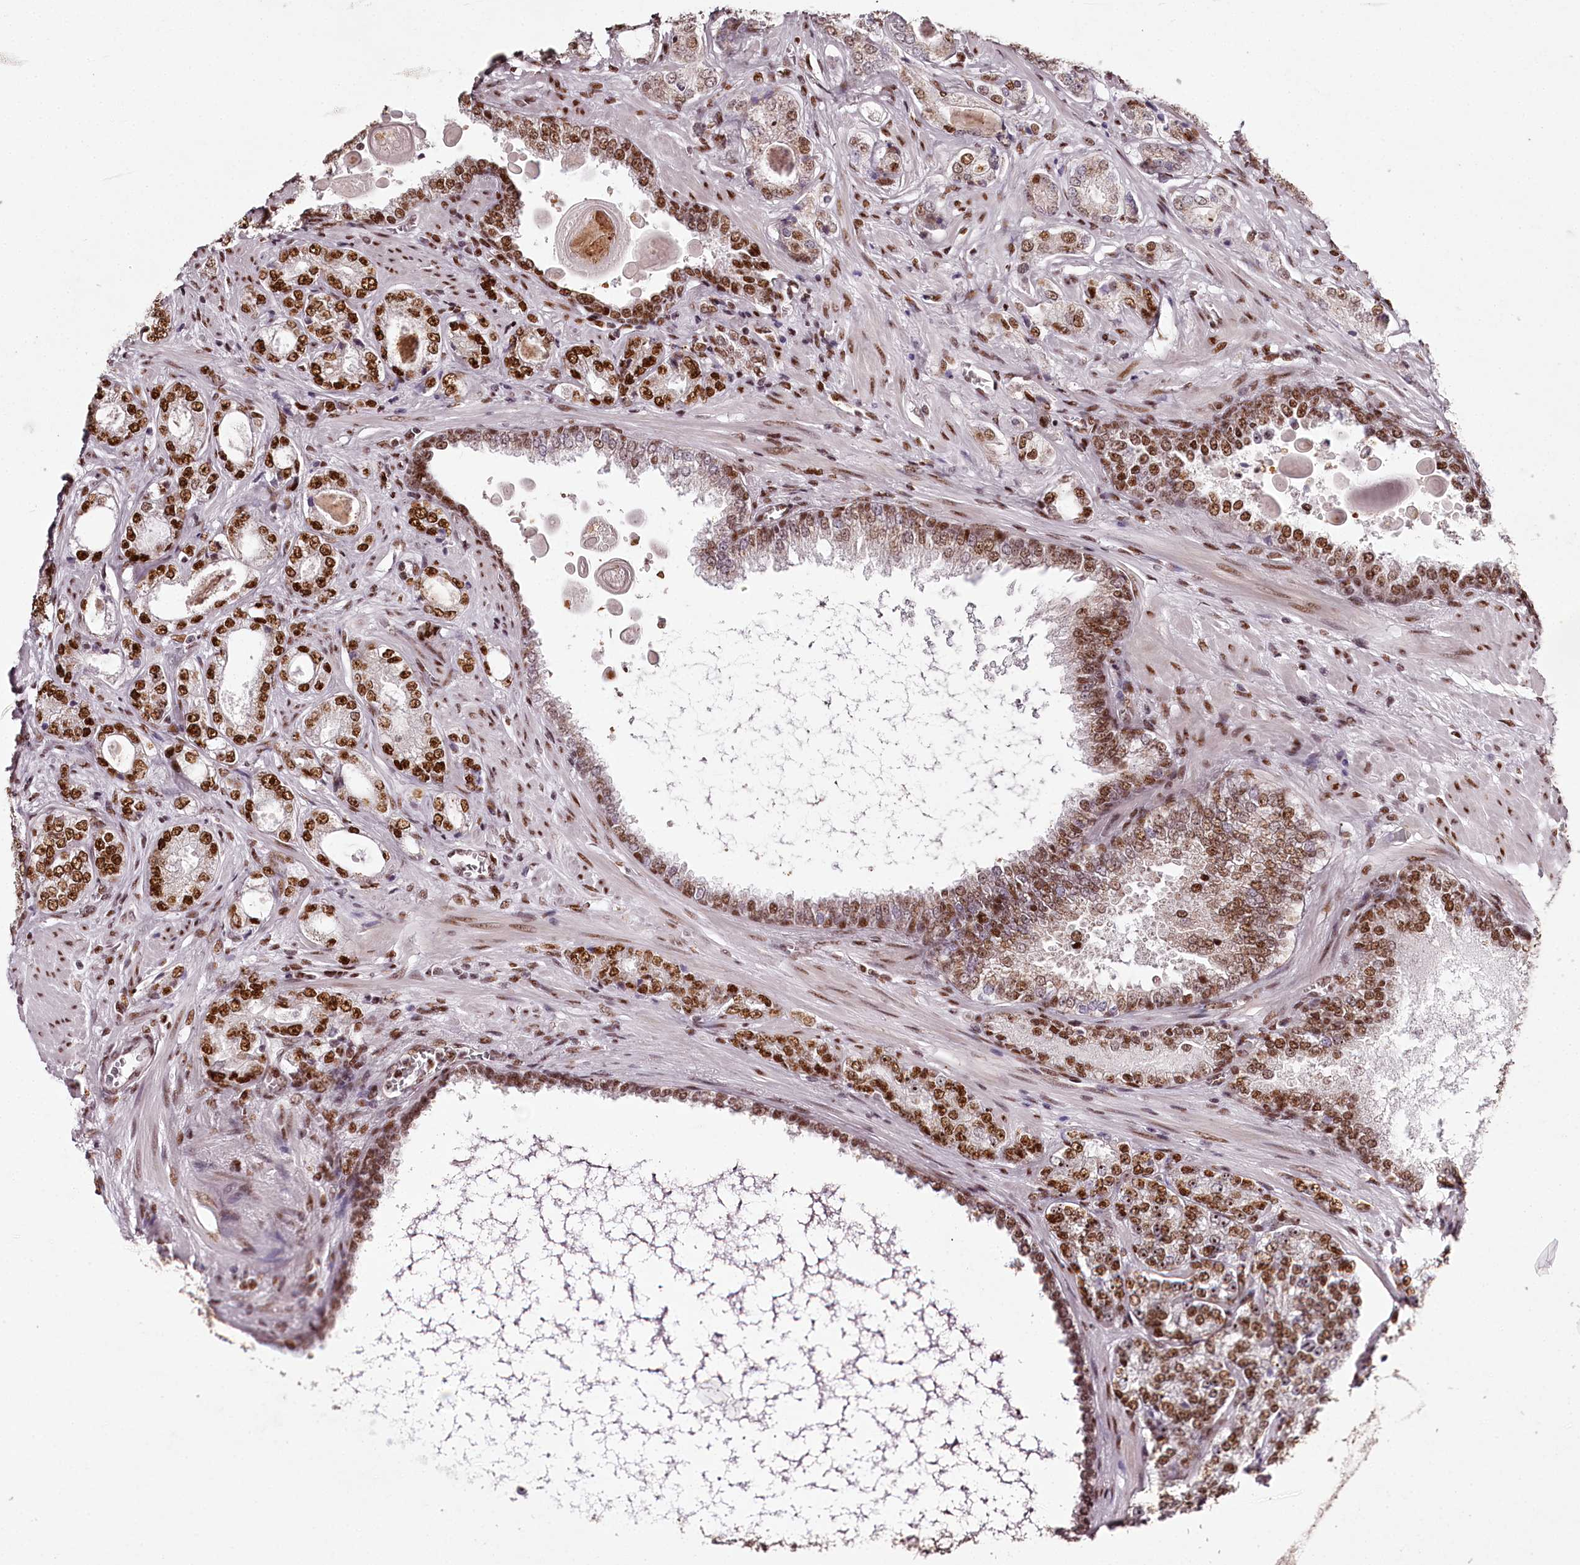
{"staining": {"intensity": "moderate", "quantity": ">75%", "location": "nuclear"}, "tissue": "prostate cancer", "cell_type": "Tumor cells", "image_type": "cancer", "snomed": [{"axis": "morphology", "description": "Normal tissue, NOS"}, {"axis": "morphology", "description": "Adenocarcinoma, High grade"}, {"axis": "topography", "description": "Prostate"}], "caption": "High-power microscopy captured an immunohistochemistry (IHC) histopathology image of prostate cancer, revealing moderate nuclear positivity in about >75% of tumor cells.", "gene": "PSPC1", "patient": {"sex": "male", "age": 83}}